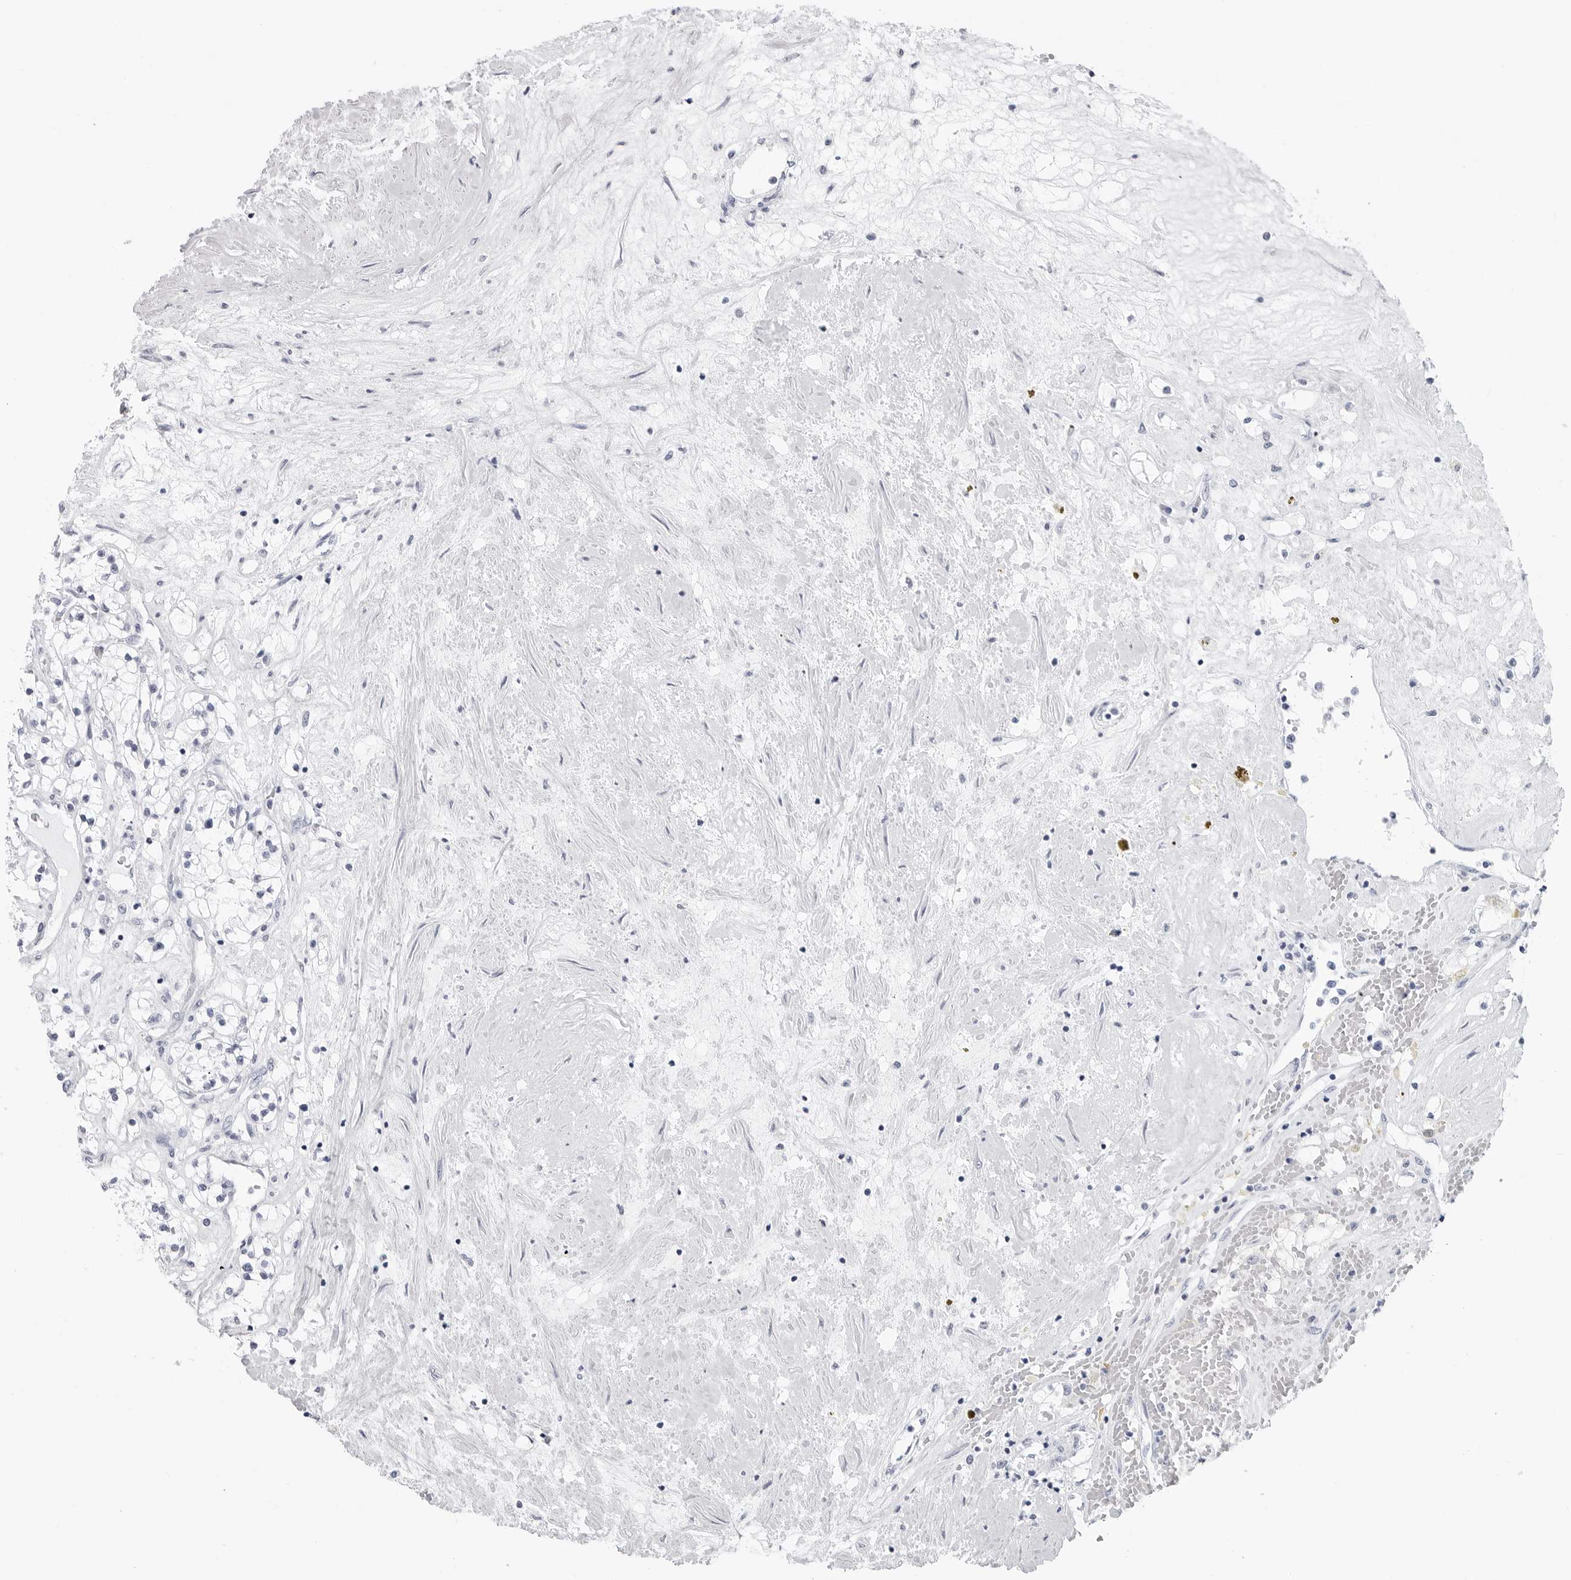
{"staining": {"intensity": "negative", "quantity": "none", "location": "none"}, "tissue": "renal cancer", "cell_type": "Tumor cells", "image_type": "cancer", "snomed": [{"axis": "morphology", "description": "Normal tissue, NOS"}, {"axis": "morphology", "description": "Adenocarcinoma, NOS"}, {"axis": "topography", "description": "Kidney"}], "caption": "The immunohistochemistry (IHC) photomicrograph has no significant staining in tumor cells of renal adenocarcinoma tissue.", "gene": "CSH1", "patient": {"sex": "male", "age": 68}}